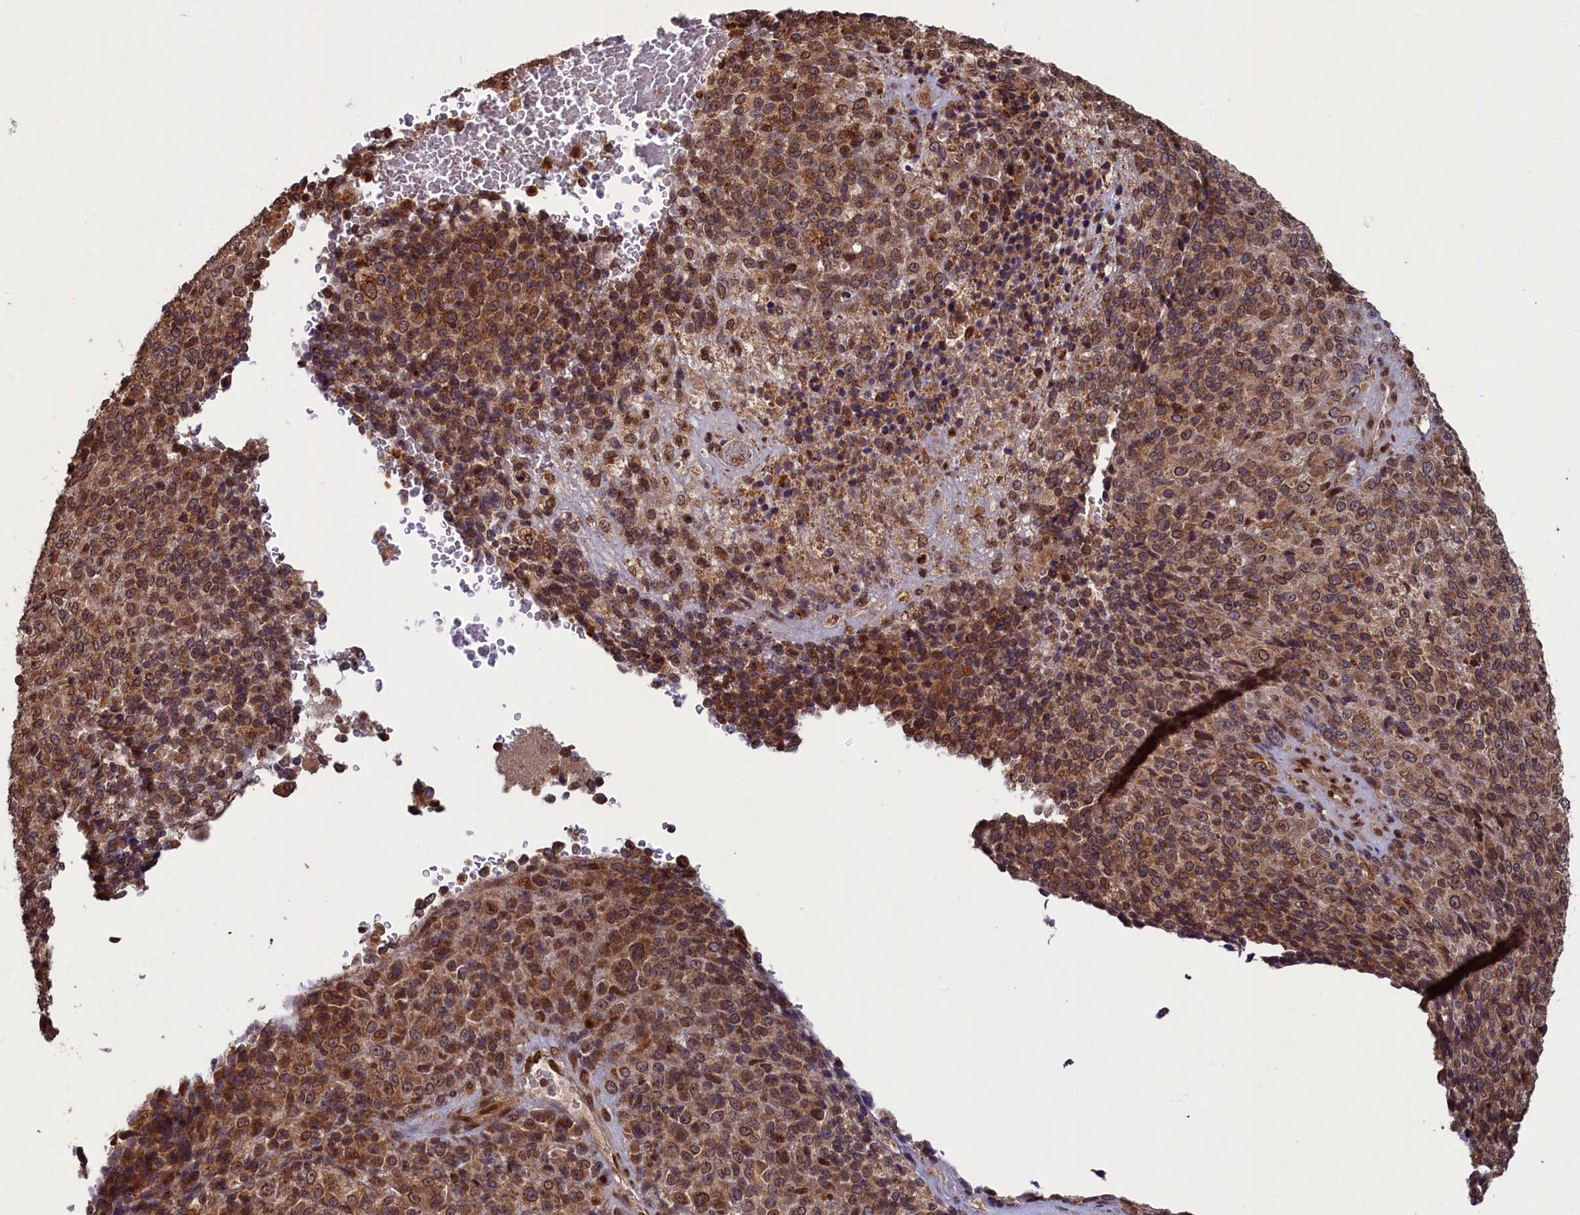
{"staining": {"intensity": "moderate", "quantity": ">75%", "location": "cytoplasmic/membranous,nuclear"}, "tissue": "melanoma", "cell_type": "Tumor cells", "image_type": "cancer", "snomed": [{"axis": "morphology", "description": "Malignant melanoma, Metastatic site"}, {"axis": "topography", "description": "Brain"}], "caption": "Protein expression analysis of human malignant melanoma (metastatic site) reveals moderate cytoplasmic/membranous and nuclear positivity in about >75% of tumor cells. The staining is performed using DAB brown chromogen to label protein expression. The nuclei are counter-stained blue using hematoxylin.", "gene": "NAE1", "patient": {"sex": "female", "age": 56}}